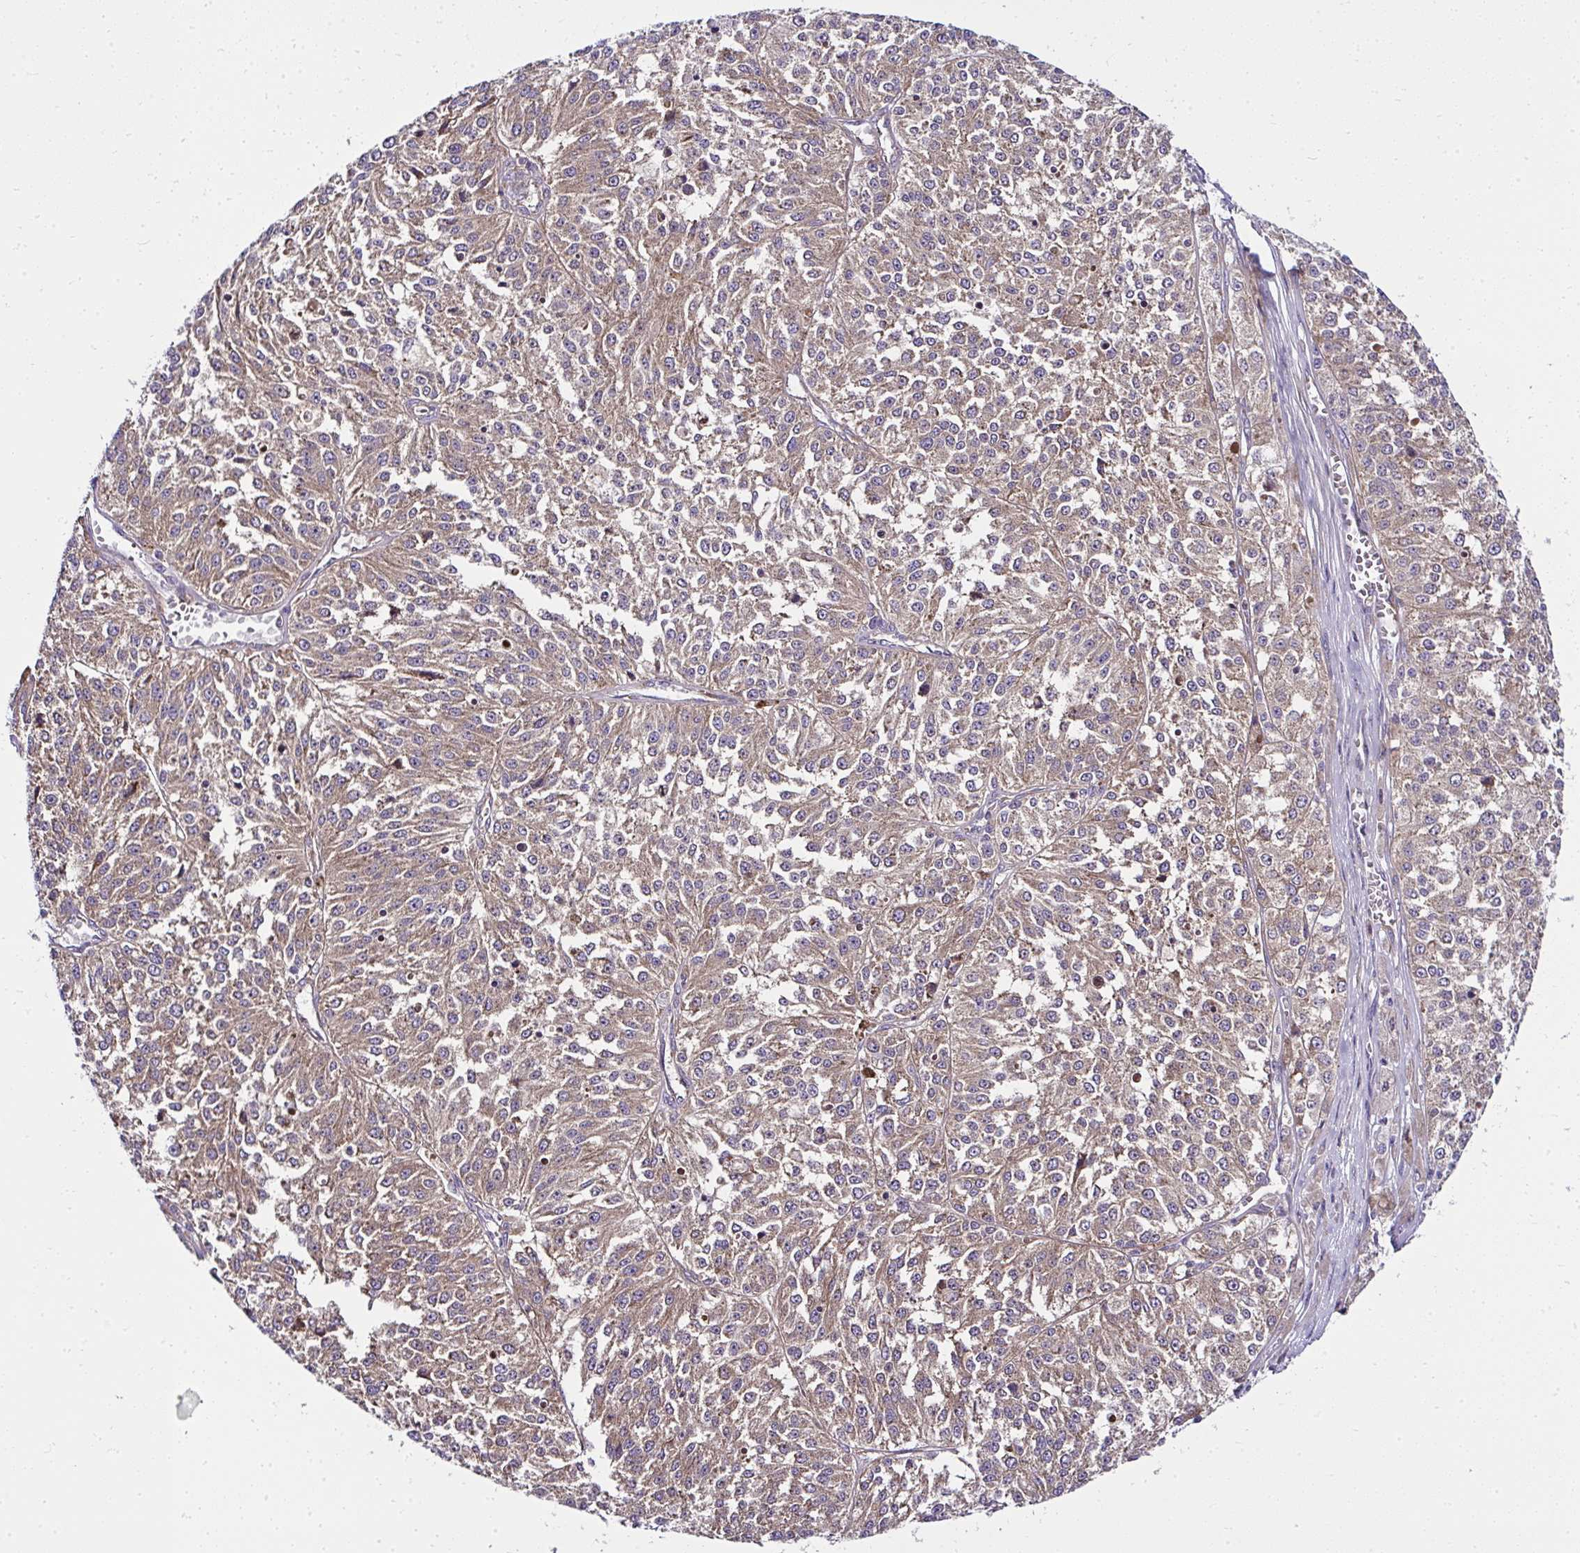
{"staining": {"intensity": "moderate", "quantity": ">75%", "location": "cytoplasmic/membranous"}, "tissue": "melanoma", "cell_type": "Tumor cells", "image_type": "cancer", "snomed": [{"axis": "morphology", "description": "Malignant melanoma, Metastatic site"}, {"axis": "topography", "description": "Lymph node"}], "caption": "Human malignant melanoma (metastatic site) stained for a protein (brown) exhibits moderate cytoplasmic/membranous positive expression in approximately >75% of tumor cells.", "gene": "RPS7", "patient": {"sex": "female", "age": 64}}